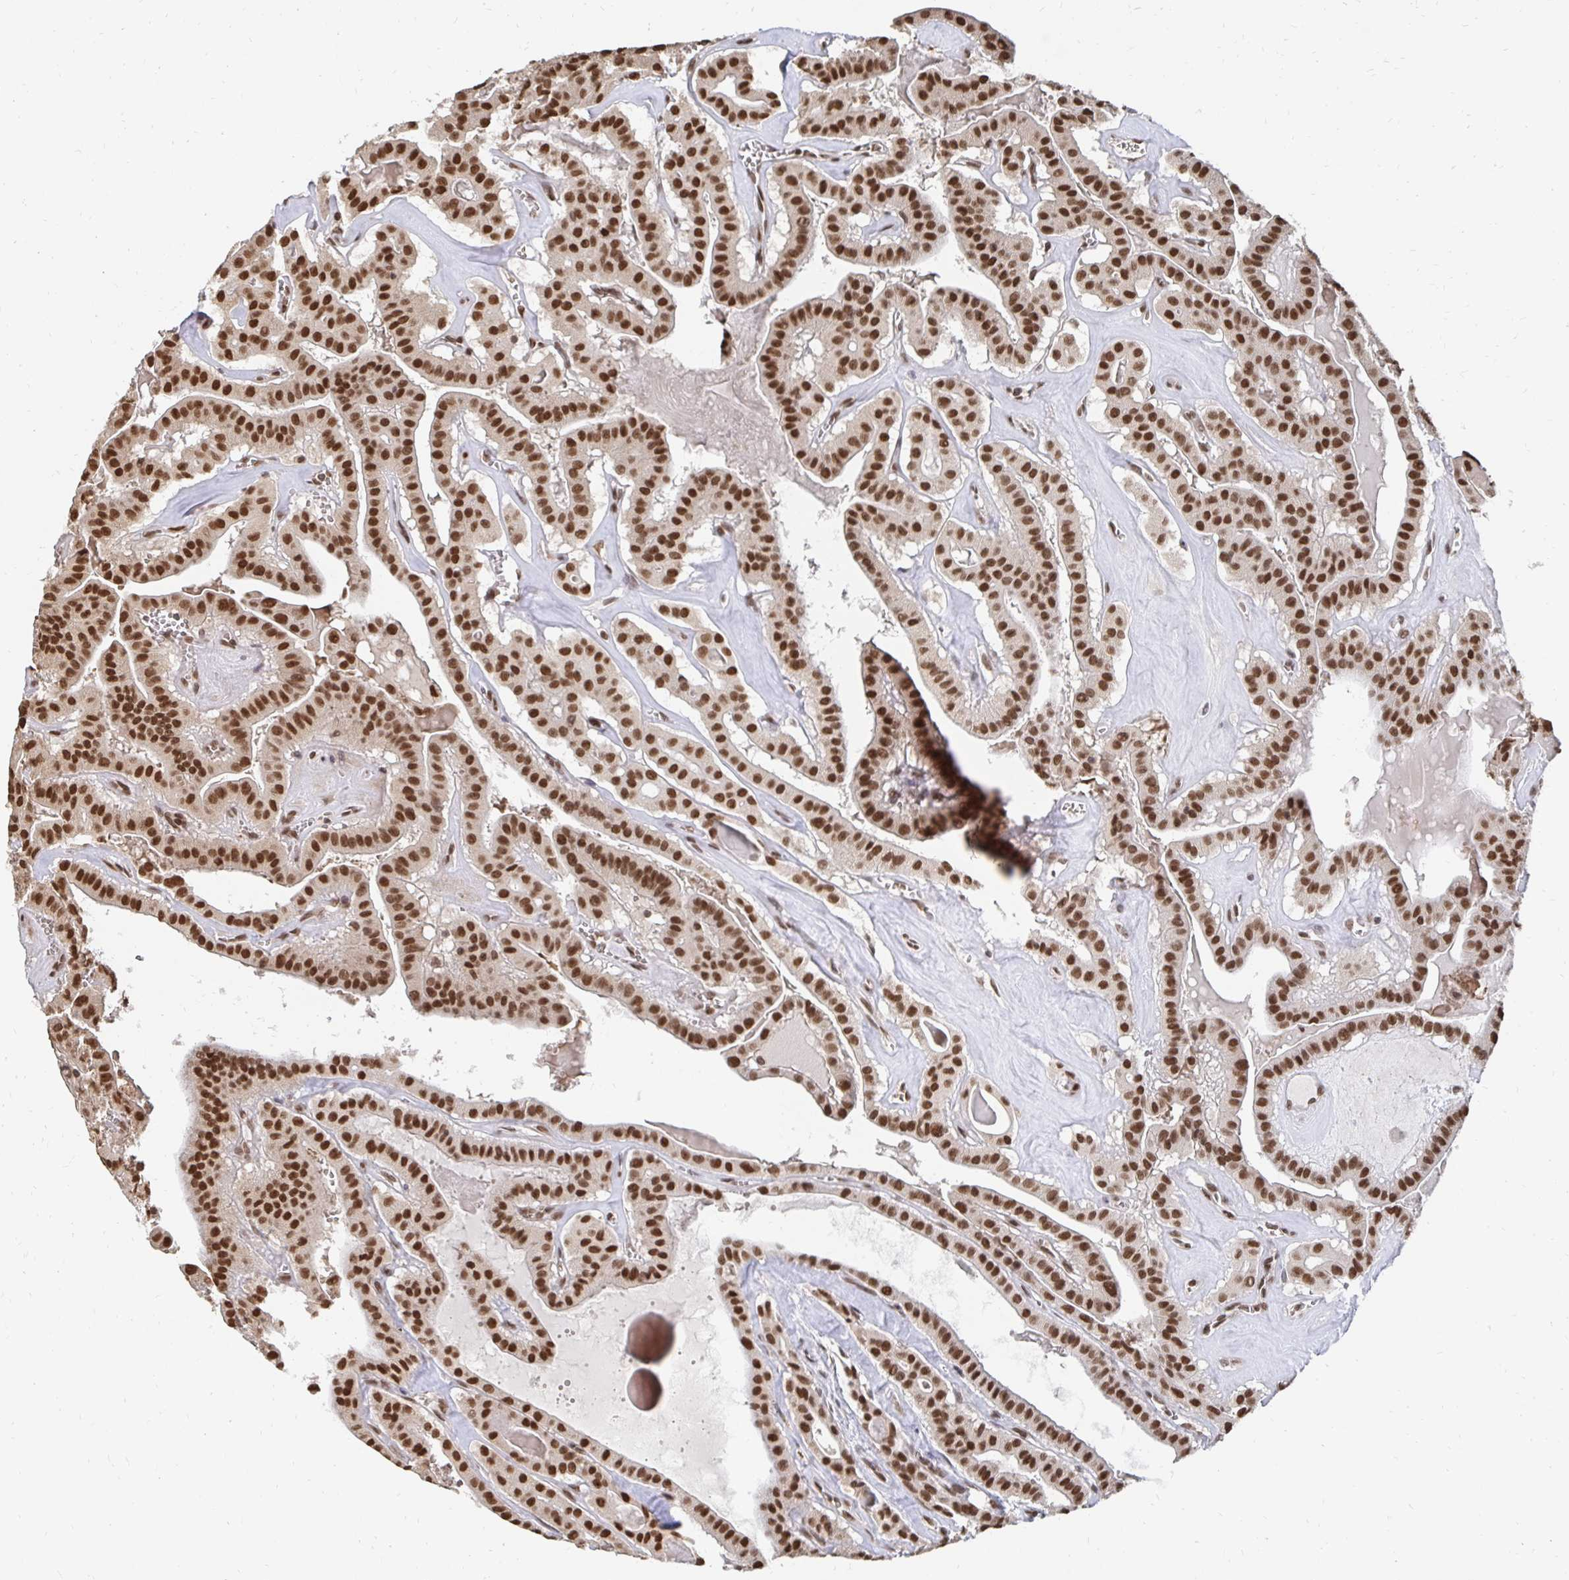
{"staining": {"intensity": "strong", "quantity": ">75%", "location": "nuclear"}, "tissue": "thyroid cancer", "cell_type": "Tumor cells", "image_type": "cancer", "snomed": [{"axis": "morphology", "description": "Papillary adenocarcinoma, NOS"}, {"axis": "topography", "description": "Thyroid gland"}], "caption": "Immunohistochemistry of thyroid cancer reveals high levels of strong nuclear expression in about >75% of tumor cells.", "gene": "GTF3C6", "patient": {"sex": "male", "age": 52}}